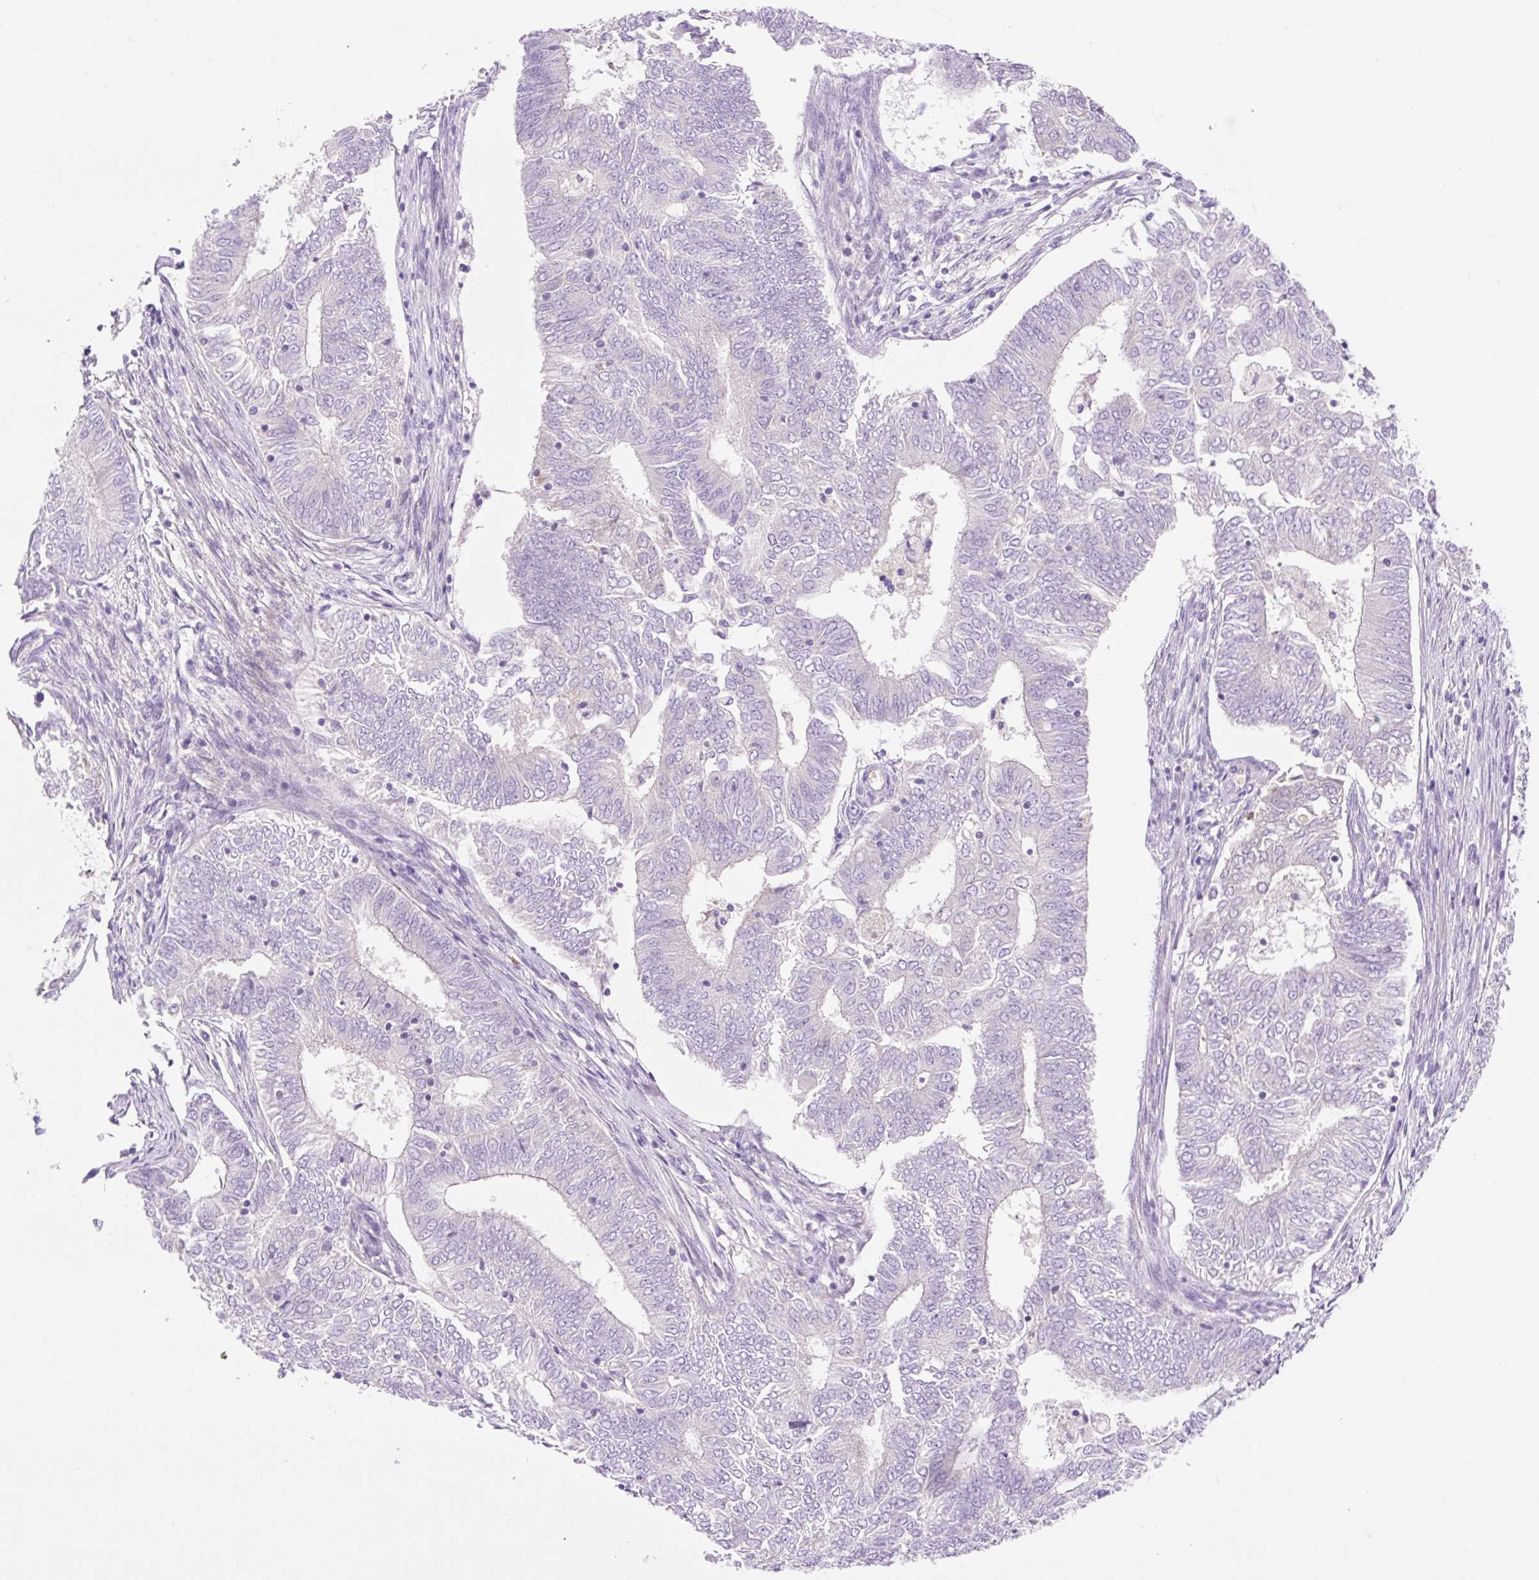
{"staining": {"intensity": "negative", "quantity": "none", "location": "none"}, "tissue": "endometrial cancer", "cell_type": "Tumor cells", "image_type": "cancer", "snomed": [{"axis": "morphology", "description": "Adenocarcinoma, NOS"}, {"axis": "topography", "description": "Endometrium"}], "caption": "Endometrial adenocarcinoma was stained to show a protein in brown. There is no significant expression in tumor cells. Nuclei are stained in blue.", "gene": "LHFPL5", "patient": {"sex": "female", "age": 62}}